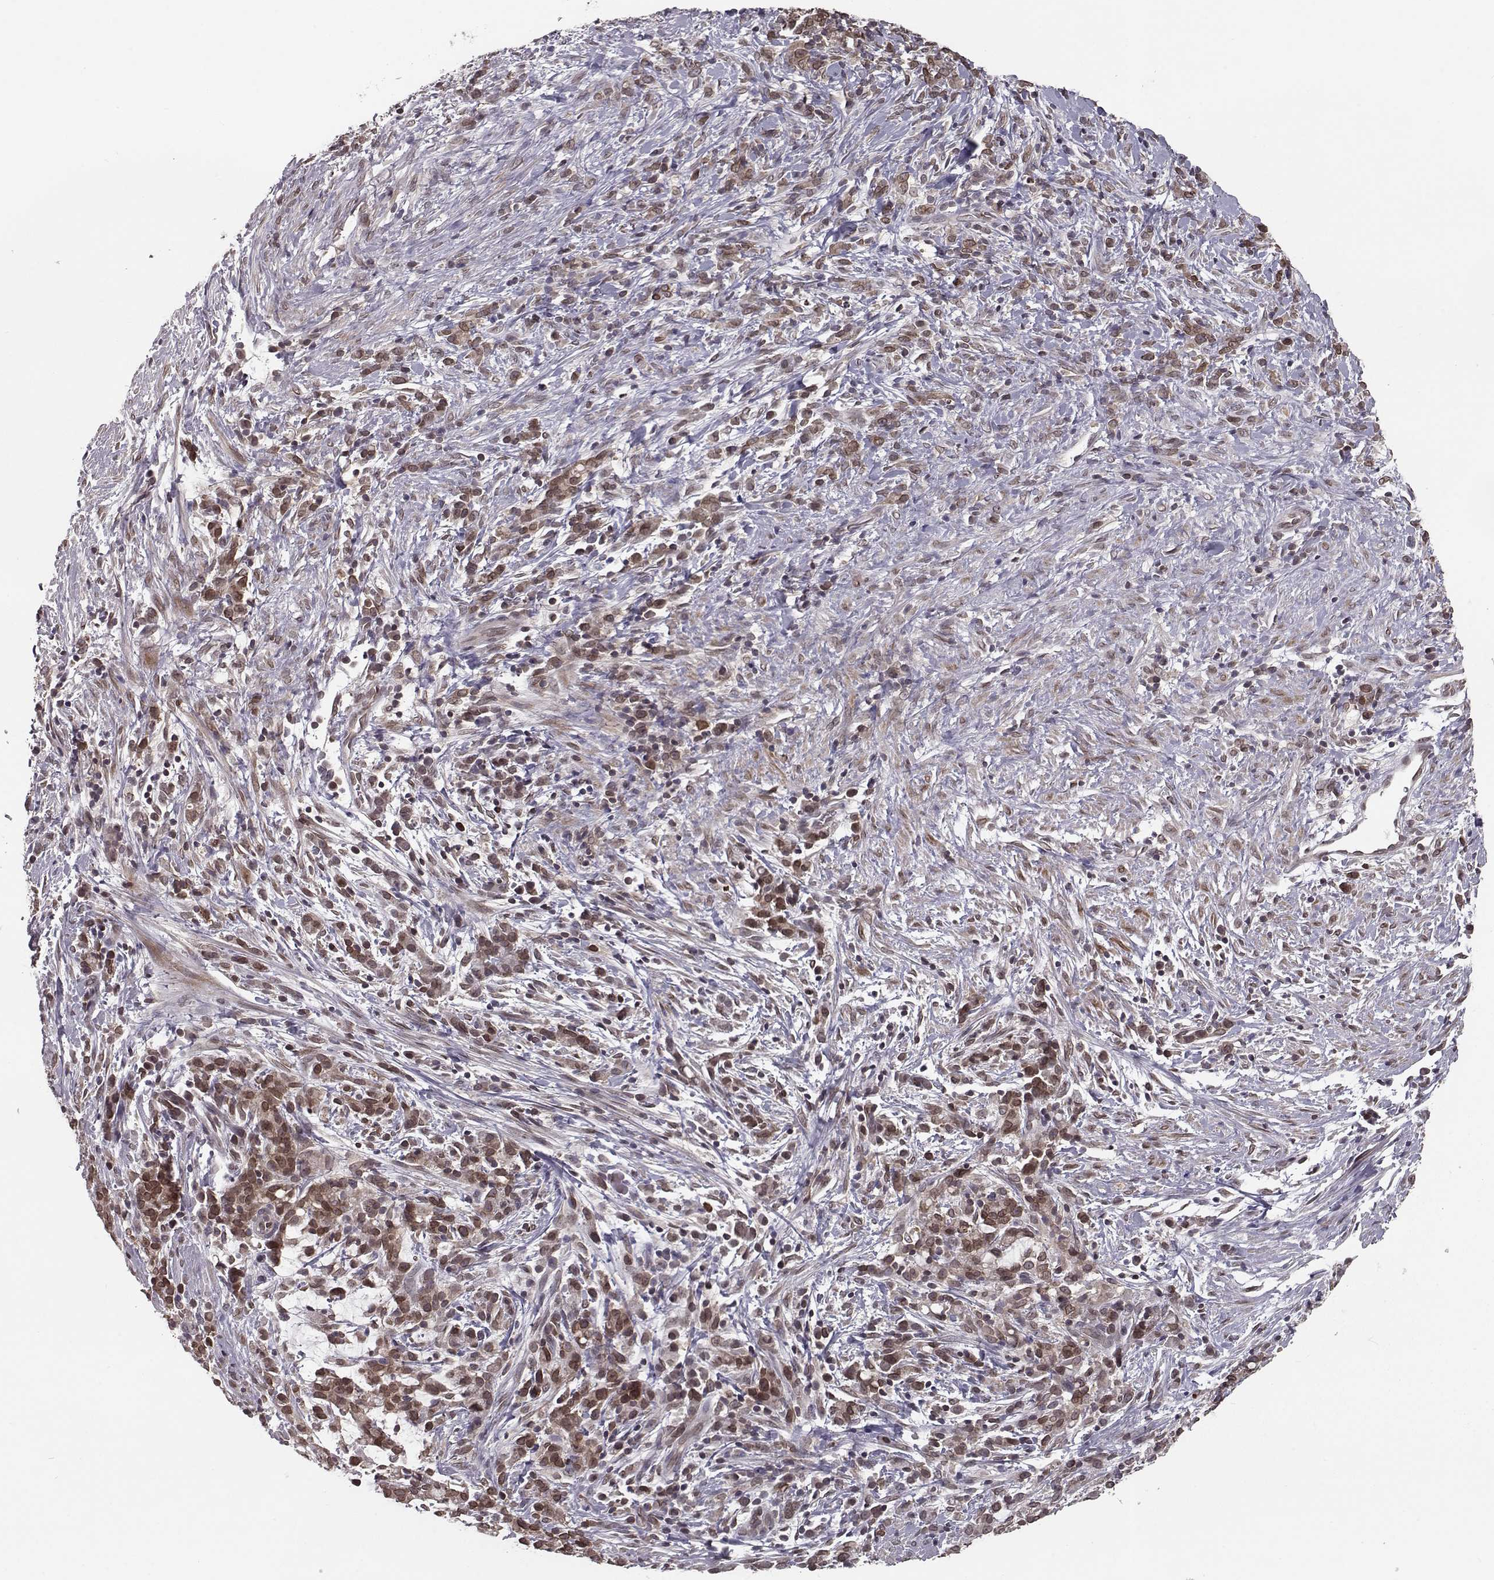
{"staining": {"intensity": "weak", "quantity": ">75%", "location": "cytoplasmic/membranous,nuclear"}, "tissue": "stomach cancer", "cell_type": "Tumor cells", "image_type": "cancer", "snomed": [{"axis": "morphology", "description": "Adenocarcinoma, NOS"}, {"axis": "topography", "description": "Stomach"}], "caption": "Weak cytoplasmic/membranous and nuclear protein positivity is present in approximately >75% of tumor cells in stomach adenocarcinoma.", "gene": "NUP37", "patient": {"sex": "female", "age": 57}}